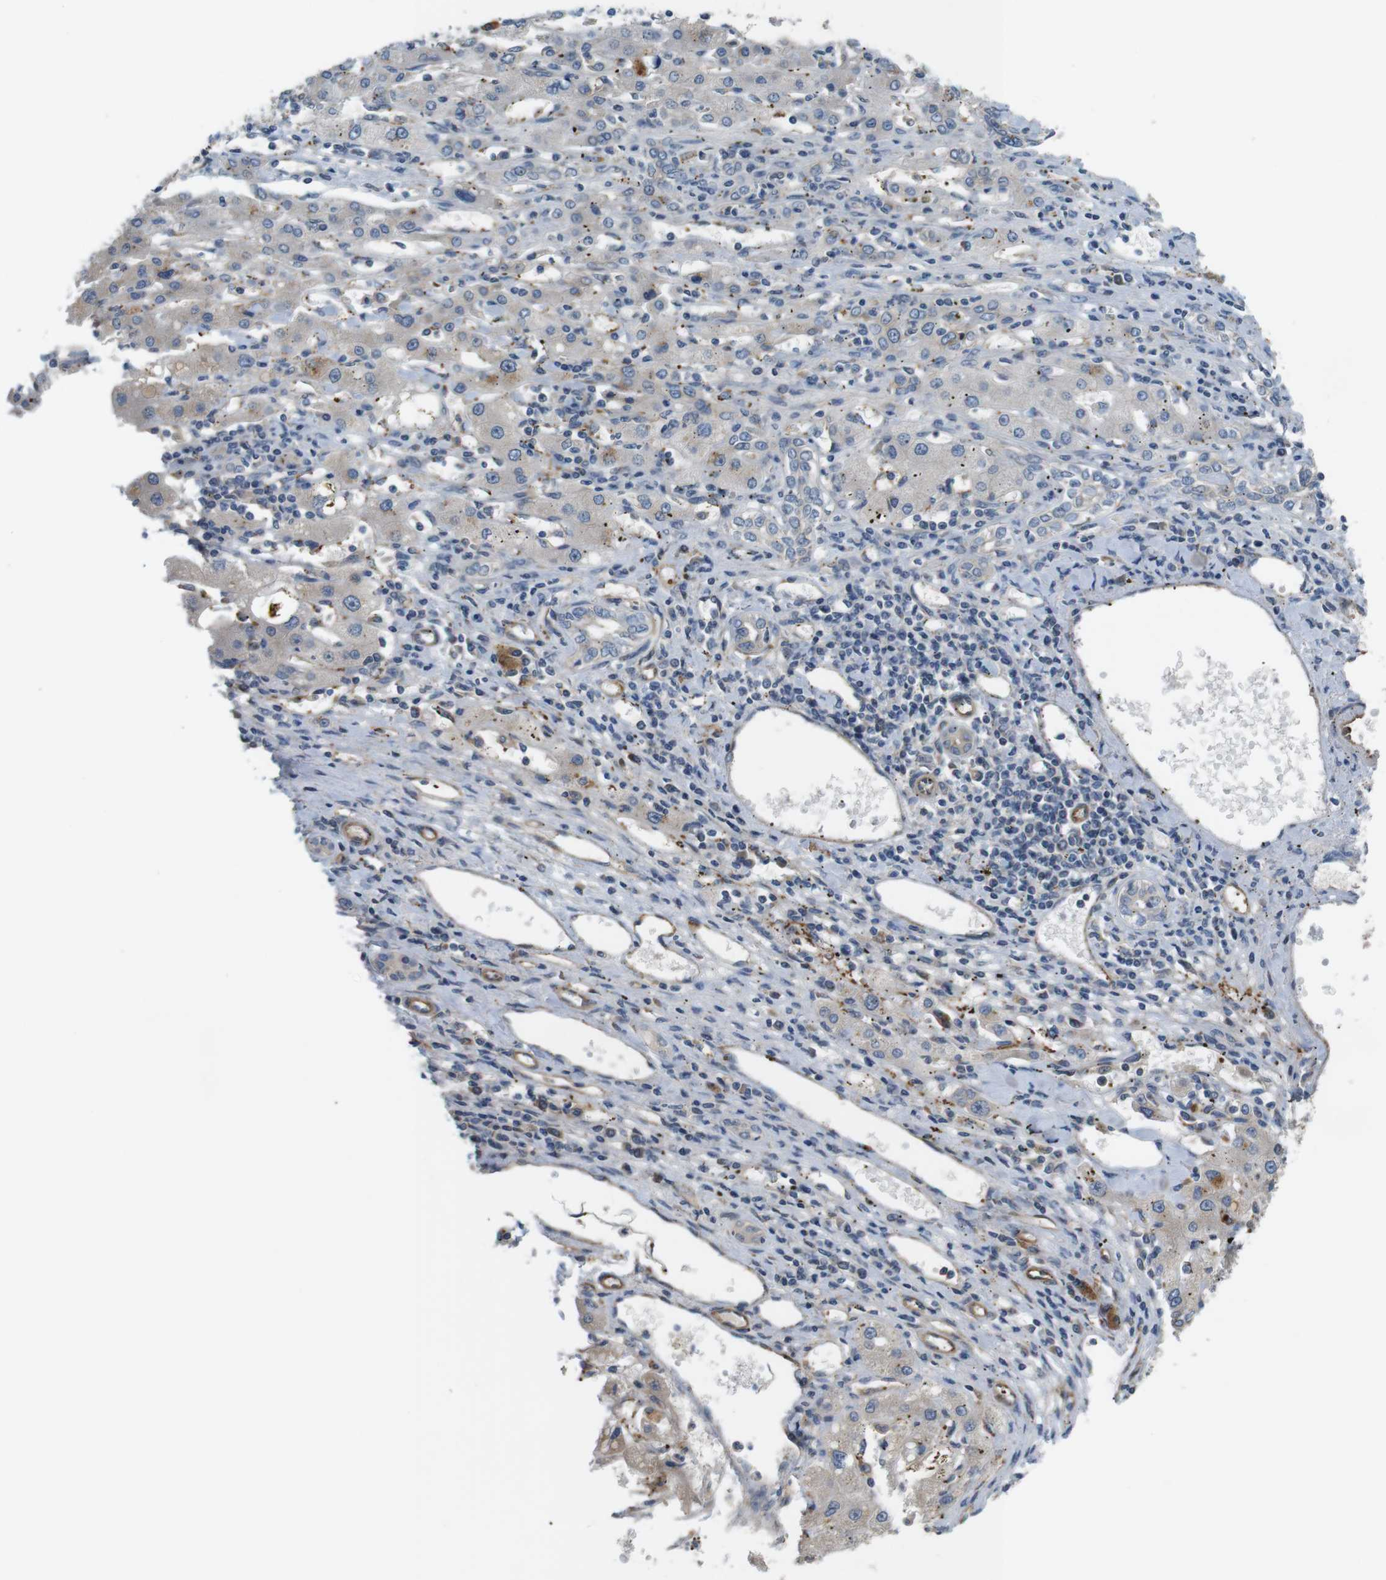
{"staining": {"intensity": "moderate", "quantity": ">75%", "location": "cytoplasmic/membranous"}, "tissue": "liver cancer", "cell_type": "Tumor cells", "image_type": "cancer", "snomed": [{"axis": "morphology", "description": "Carcinoma, Hepatocellular, NOS"}, {"axis": "topography", "description": "Liver"}], "caption": "Tumor cells exhibit medium levels of moderate cytoplasmic/membranous expression in about >75% of cells in hepatocellular carcinoma (liver).", "gene": "BVES", "patient": {"sex": "male", "age": 72}}